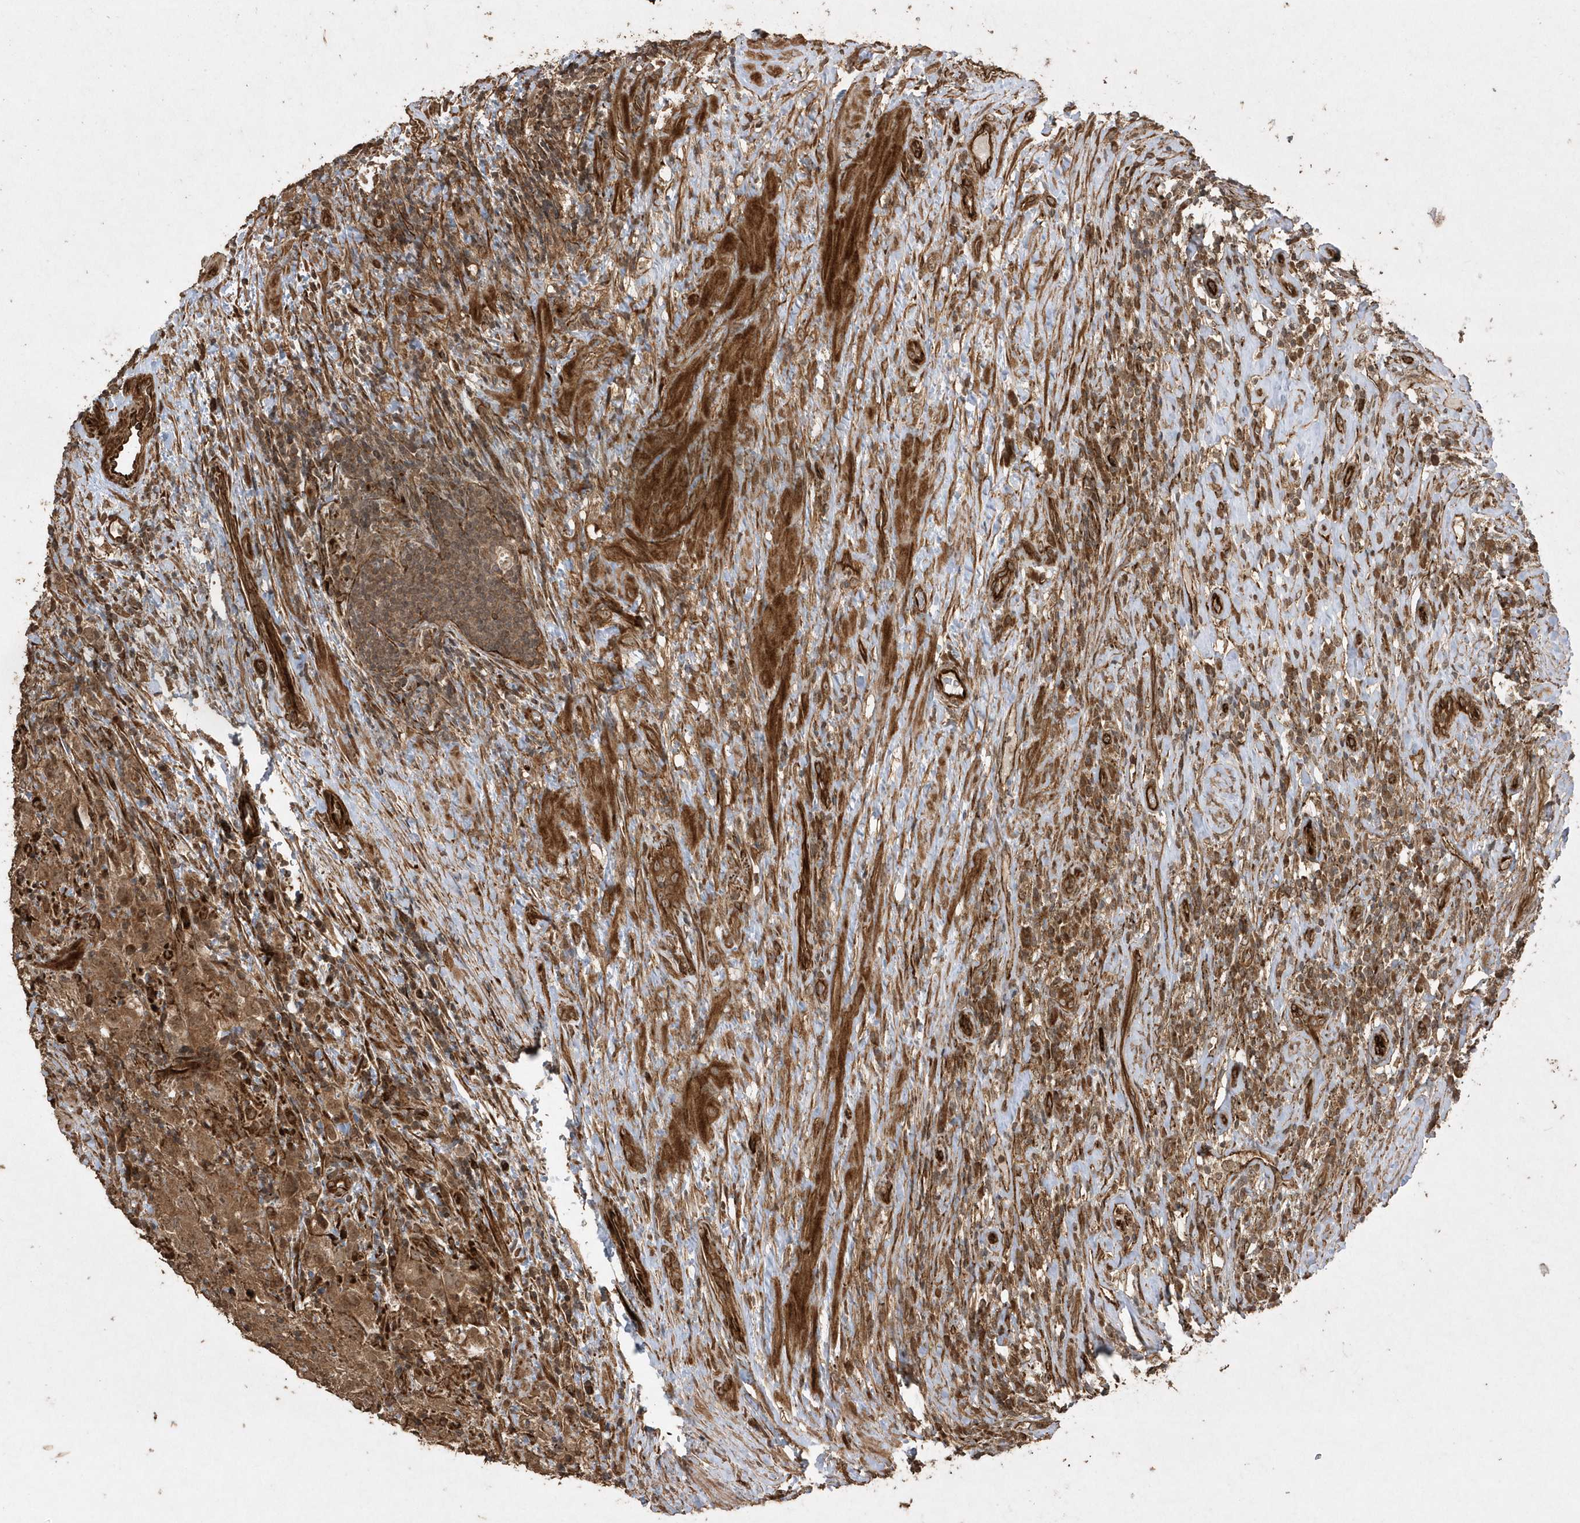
{"staining": {"intensity": "moderate", "quantity": "25%-75%", "location": "cytoplasmic/membranous,nuclear"}, "tissue": "testis cancer", "cell_type": "Tumor cells", "image_type": "cancer", "snomed": [{"axis": "morphology", "description": "Seminoma, NOS"}, {"axis": "morphology", "description": "Carcinoma, Embryonal, NOS"}, {"axis": "topography", "description": "Testis"}], "caption": "A micrograph showing moderate cytoplasmic/membranous and nuclear positivity in about 25%-75% of tumor cells in testis cancer, as visualized by brown immunohistochemical staining.", "gene": "AVPI1", "patient": {"sex": "male", "age": 43}}